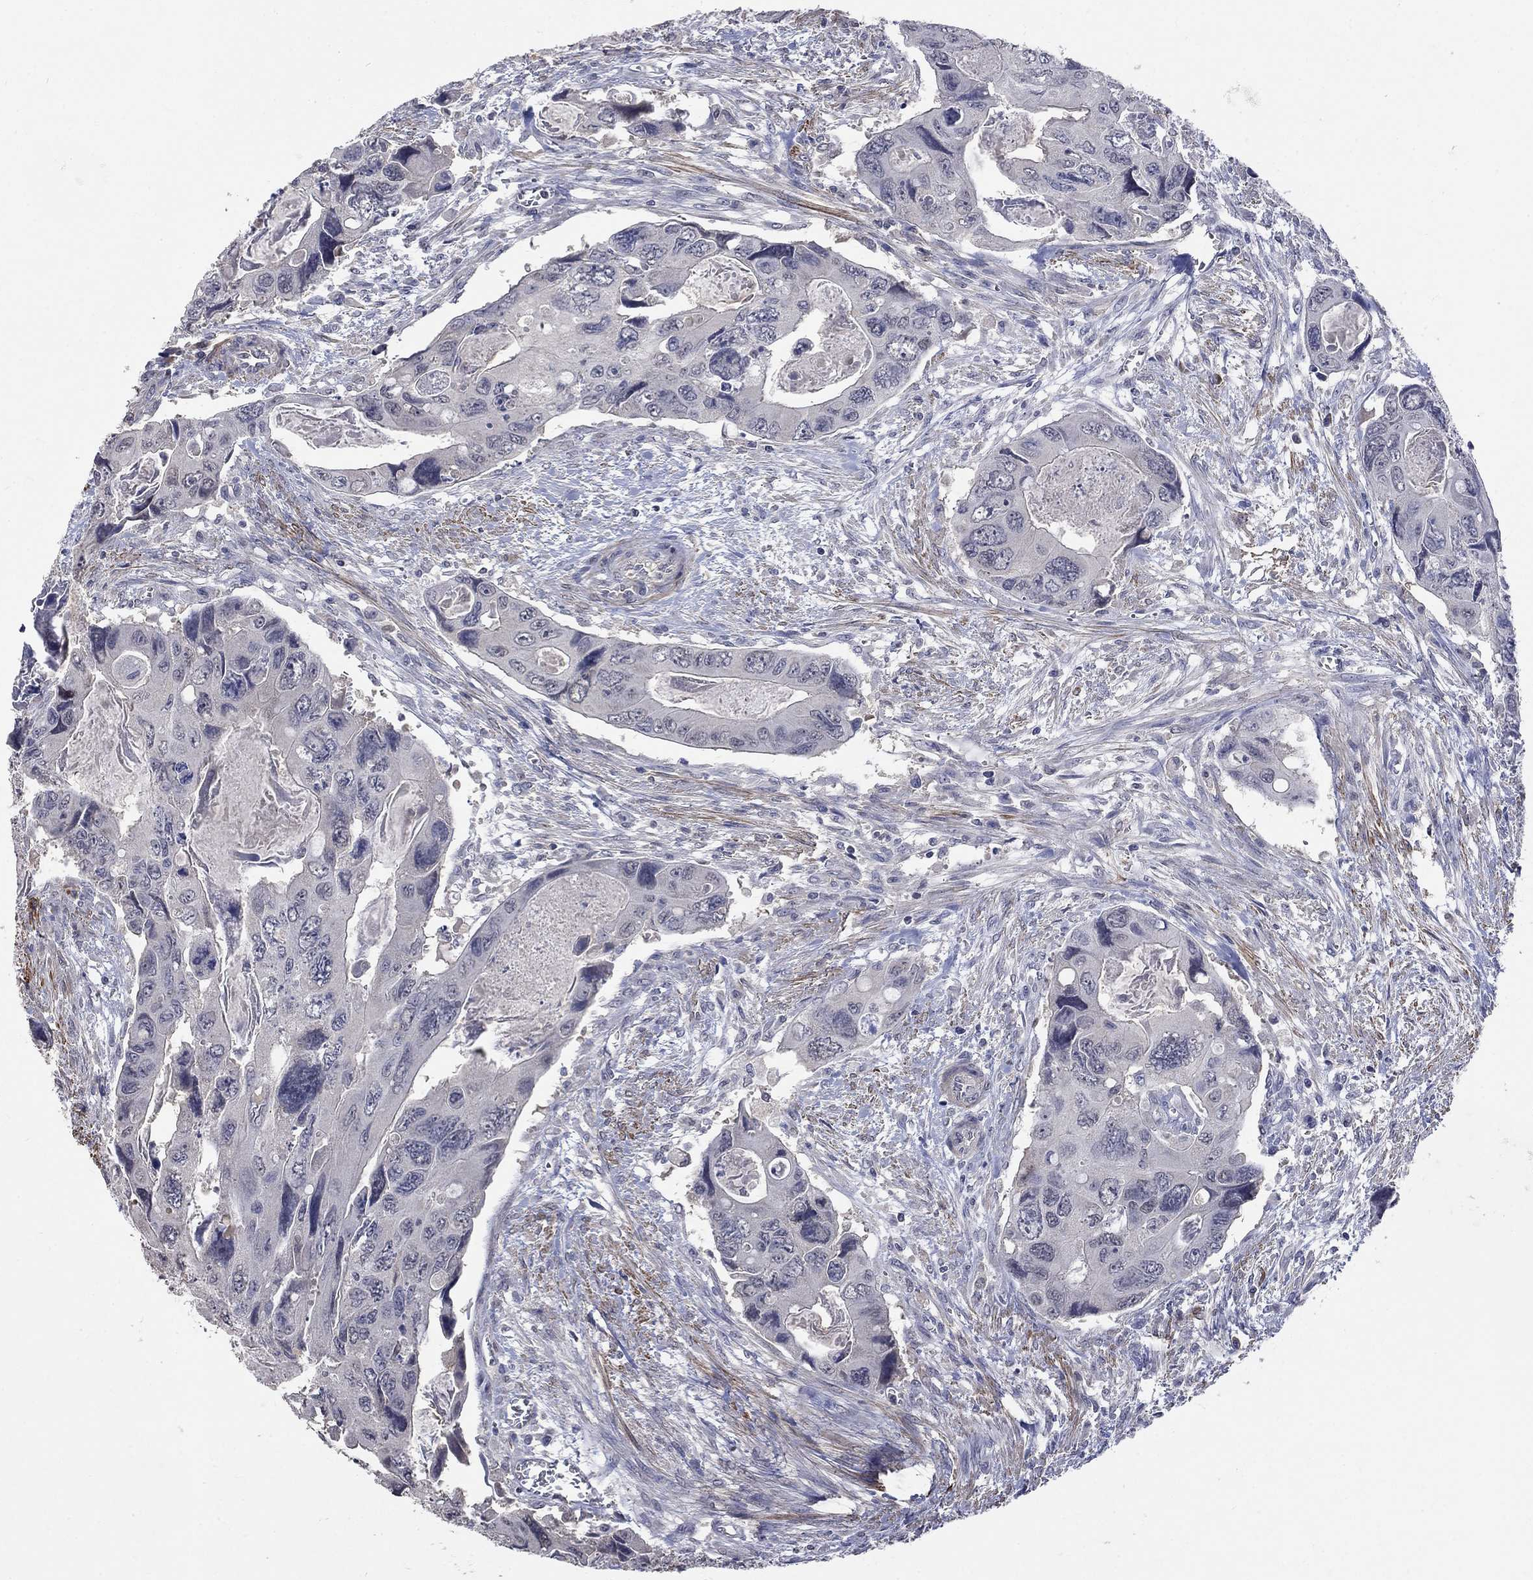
{"staining": {"intensity": "negative", "quantity": "none", "location": "none"}, "tissue": "colorectal cancer", "cell_type": "Tumor cells", "image_type": "cancer", "snomed": [{"axis": "morphology", "description": "Adenocarcinoma, NOS"}, {"axis": "topography", "description": "Rectum"}], "caption": "IHC of colorectal cancer (adenocarcinoma) exhibits no expression in tumor cells.", "gene": "ZBTB18", "patient": {"sex": "male", "age": 62}}